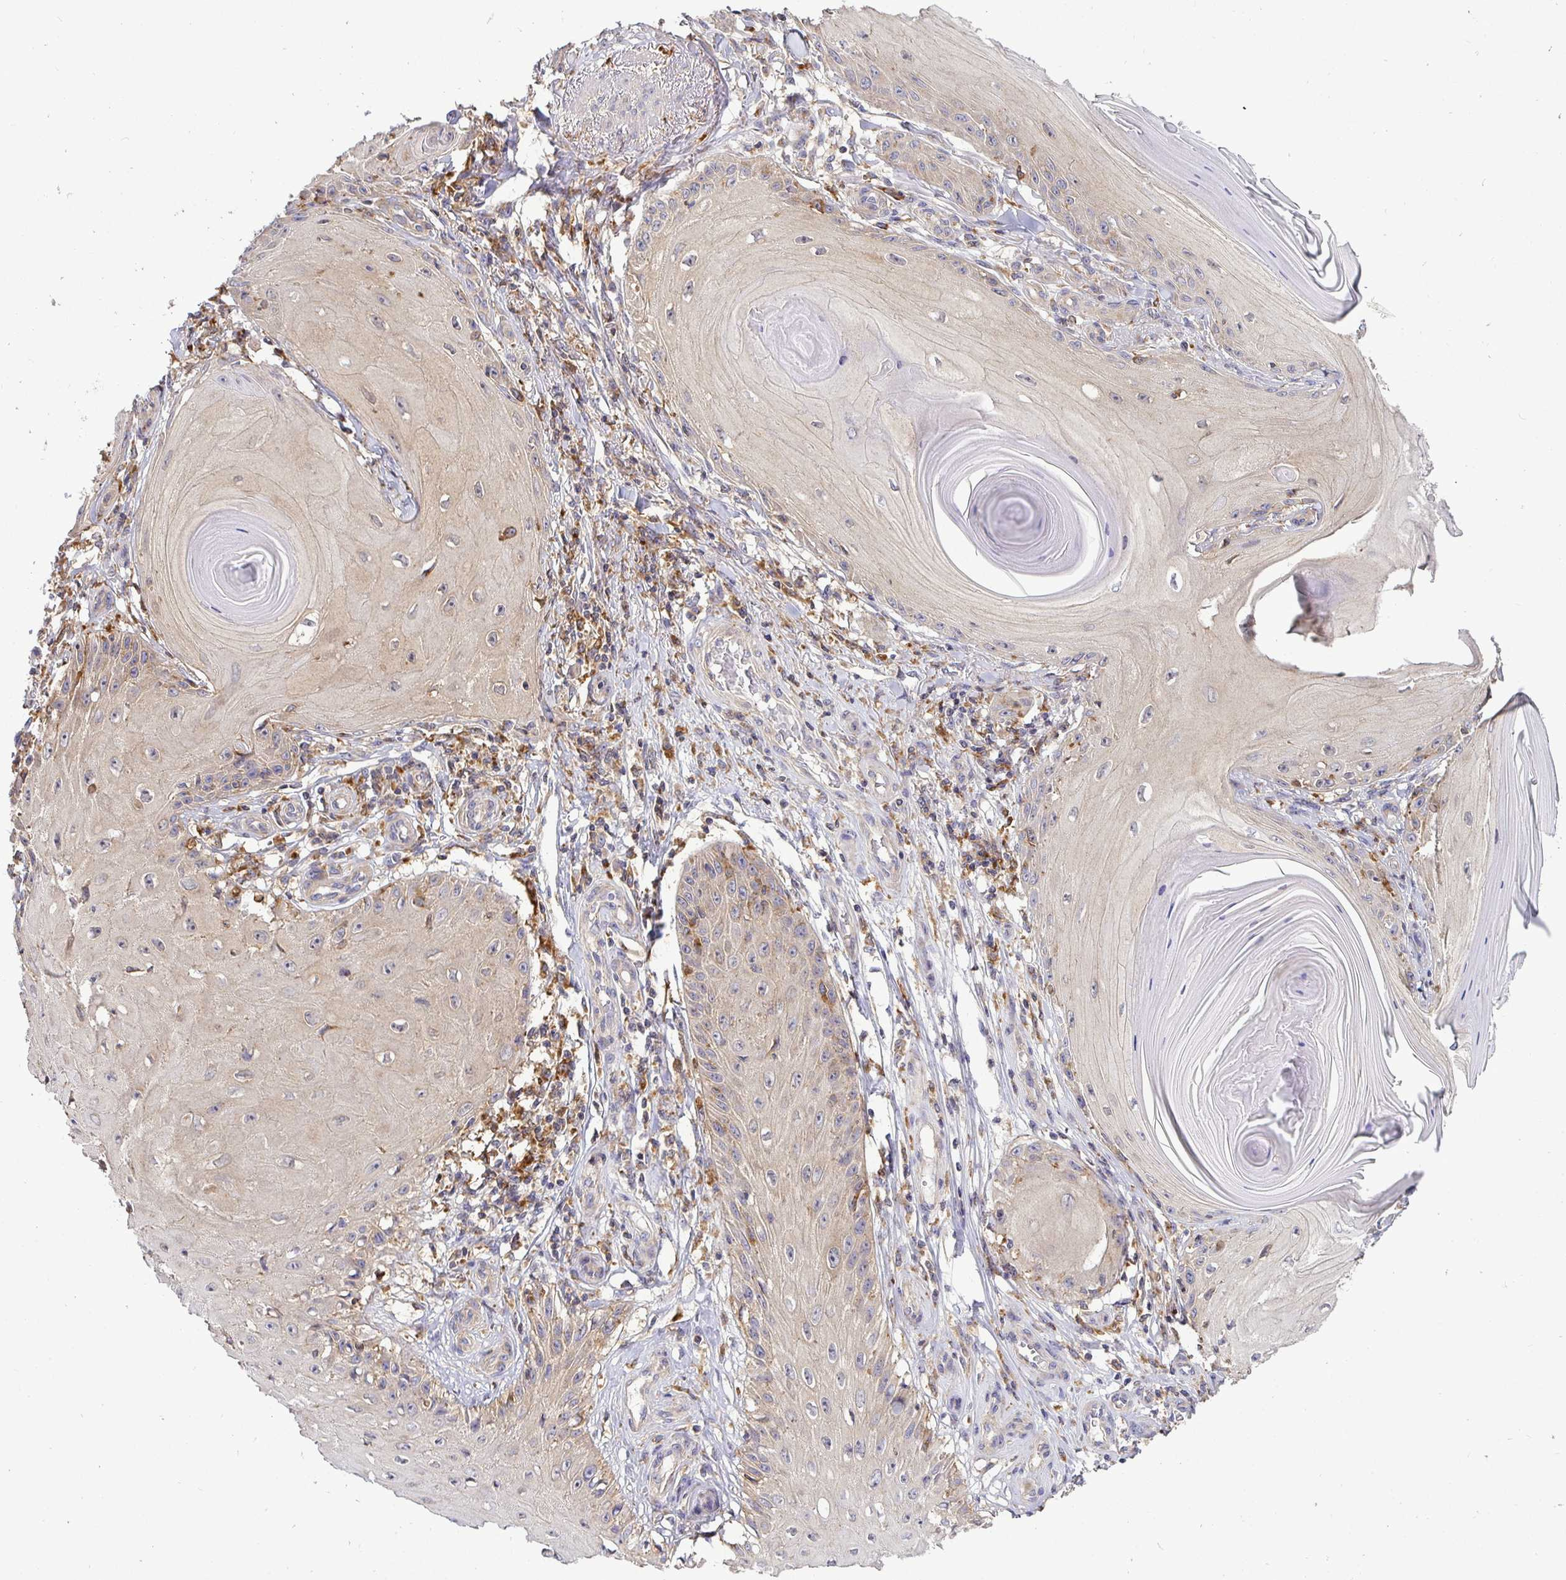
{"staining": {"intensity": "weak", "quantity": "<25%", "location": "cytoplasmic/membranous"}, "tissue": "skin cancer", "cell_type": "Tumor cells", "image_type": "cancer", "snomed": [{"axis": "morphology", "description": "Squamous cell carcinoma, NOS"}, {"axis": "topography", "description": "Skin"}], "caption": "This is an immunohistochemistry photomicrograph of squamous cell carcinoma (skin). There is no expression in tumor cells.", "gene": "ATP6V1F", "patient": {"sex": "female", "age": 77}}